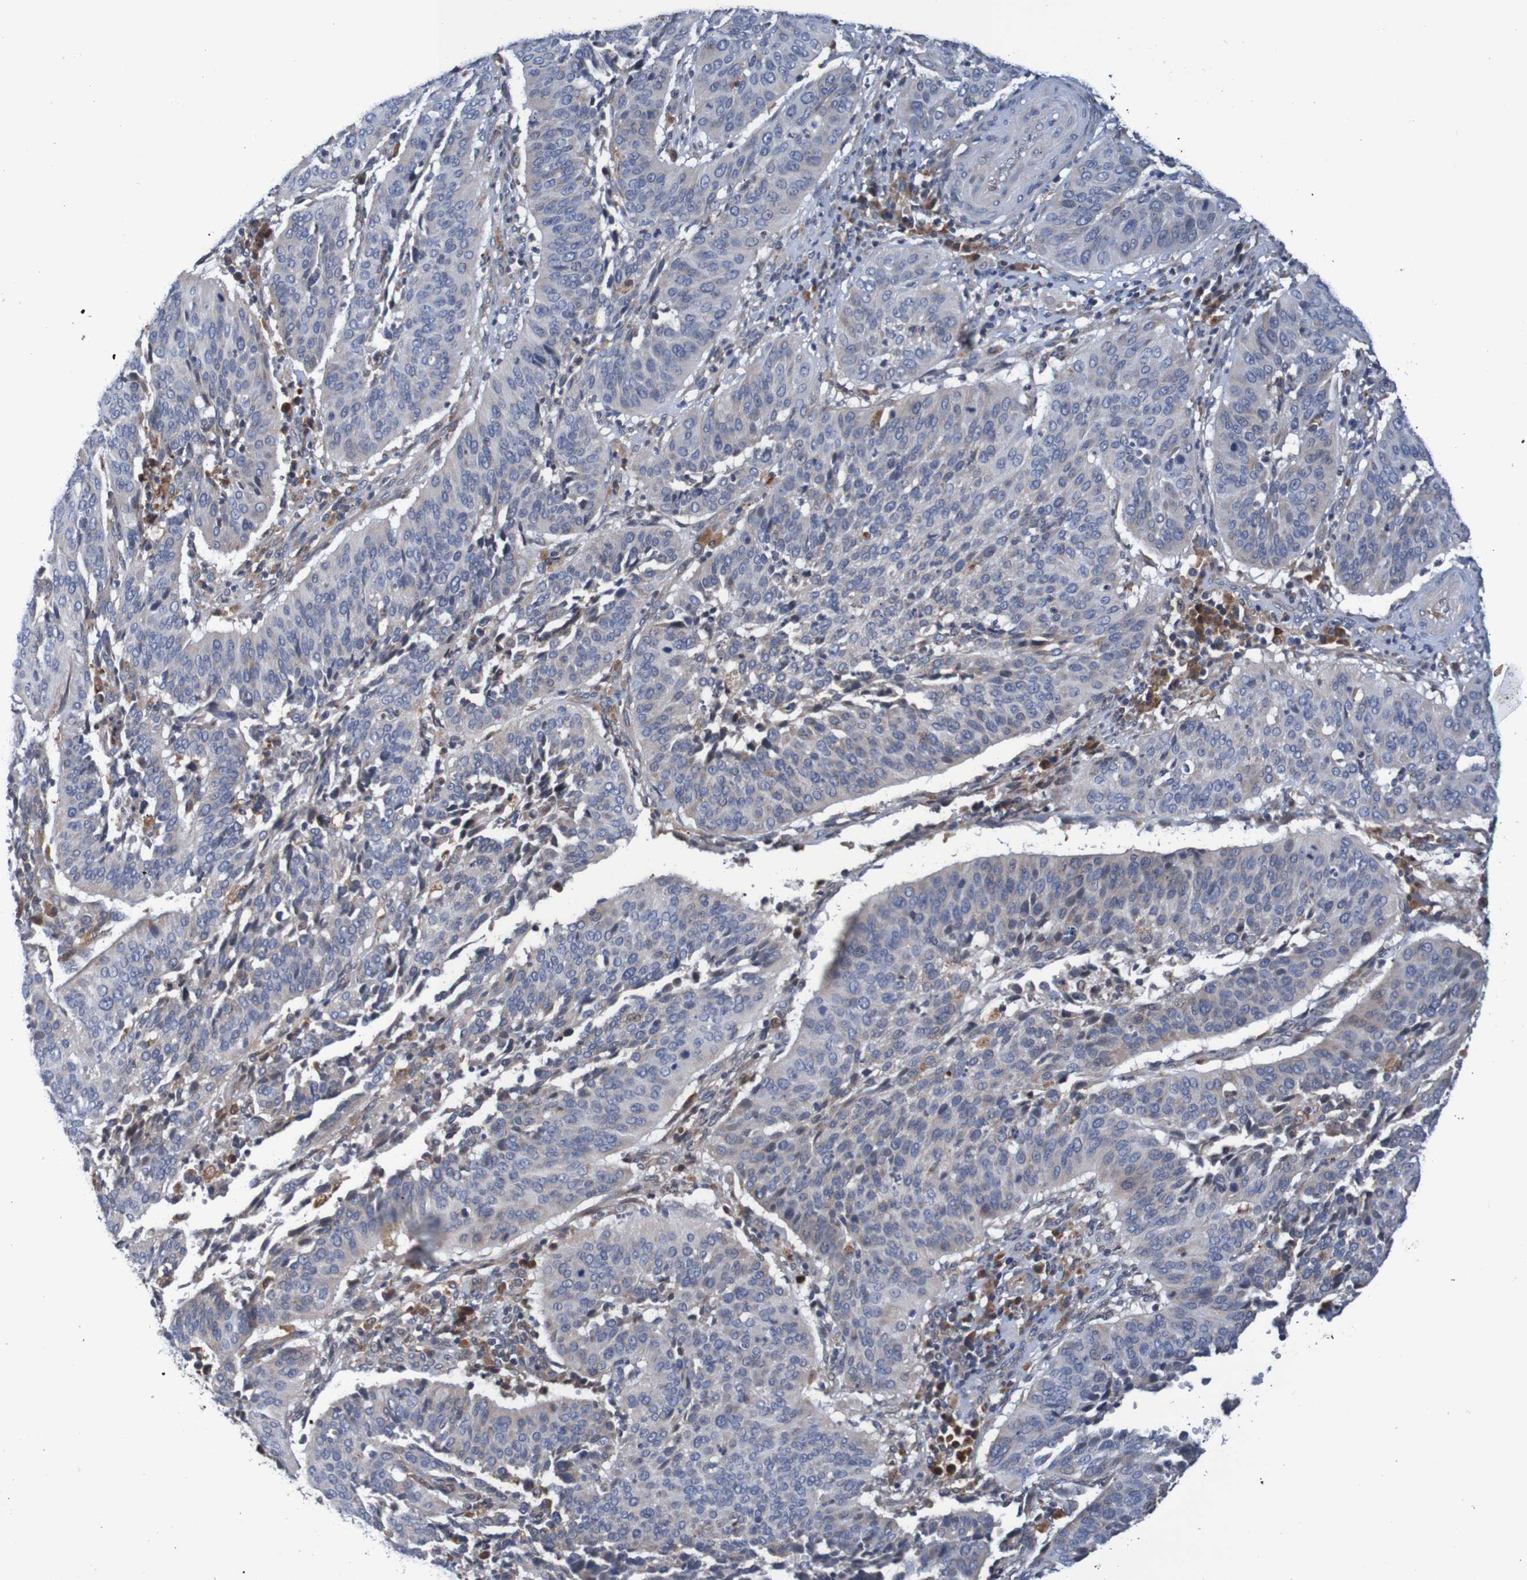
{"staining": {"intensity": "negative", "quantity": "none", "location": "none"}, "tissue": "cervical cancer", "cell_type": "Tumor cells", "image_type": "cancer", "snomed": [{"axis": "morphology", "description": "Normal tissue, NOS"}, {"axis": "morphology", "description": "Squamous cell carcinoma, NOS"}, {"axis": "topography", "description": "Cervix"}], "caption": "High power microscopy image of an immunohistochemistry histopathology image of cervical squamous cell carcinoma, revealing no significant expression in tumor cells.", "gene": "FIBP", "patient": {"sex": "female", "age": 39}}